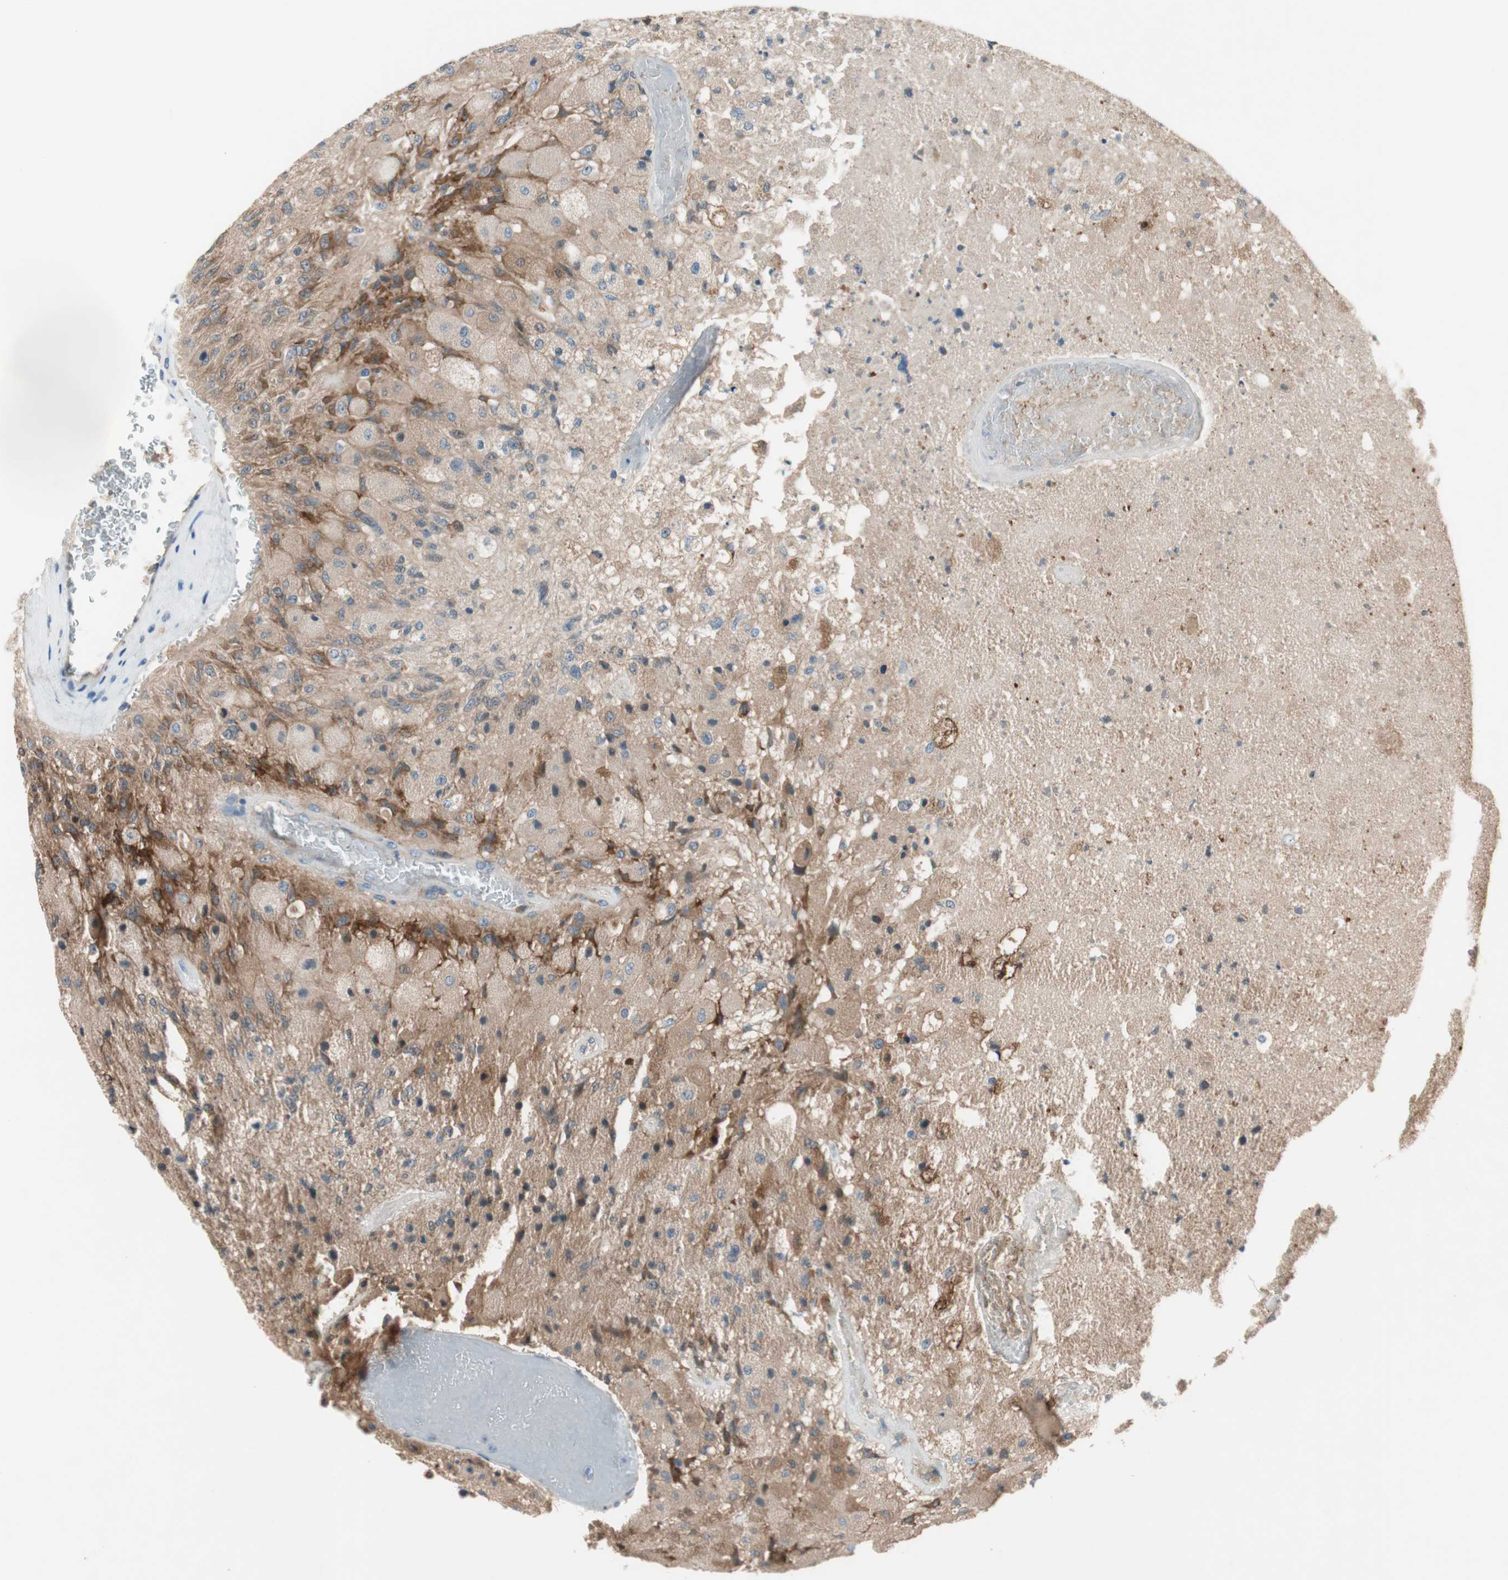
{"staining": {"intensity": "weak", "quantity": "<25%", "location": "cytoplasmic/membranous"}, "tissue": "glioma", "cell_type": "Tumor cells", "image_type": "cancer", "snomed": [{"axis": "morphology", "description": "Normal tissue, NOS"}, {"axis": "morphology", "description": "Glioma, malignant, High grade"}, {"axis": "topography", "description": "Cerebral cortex"}], "caption": "DAB immunohistochemical staining of human high-grade glioma (malignant) displays no significant staining in tumor cells.", "gene": "GLUL", "patient": {"sex": "male", "age": 77}}